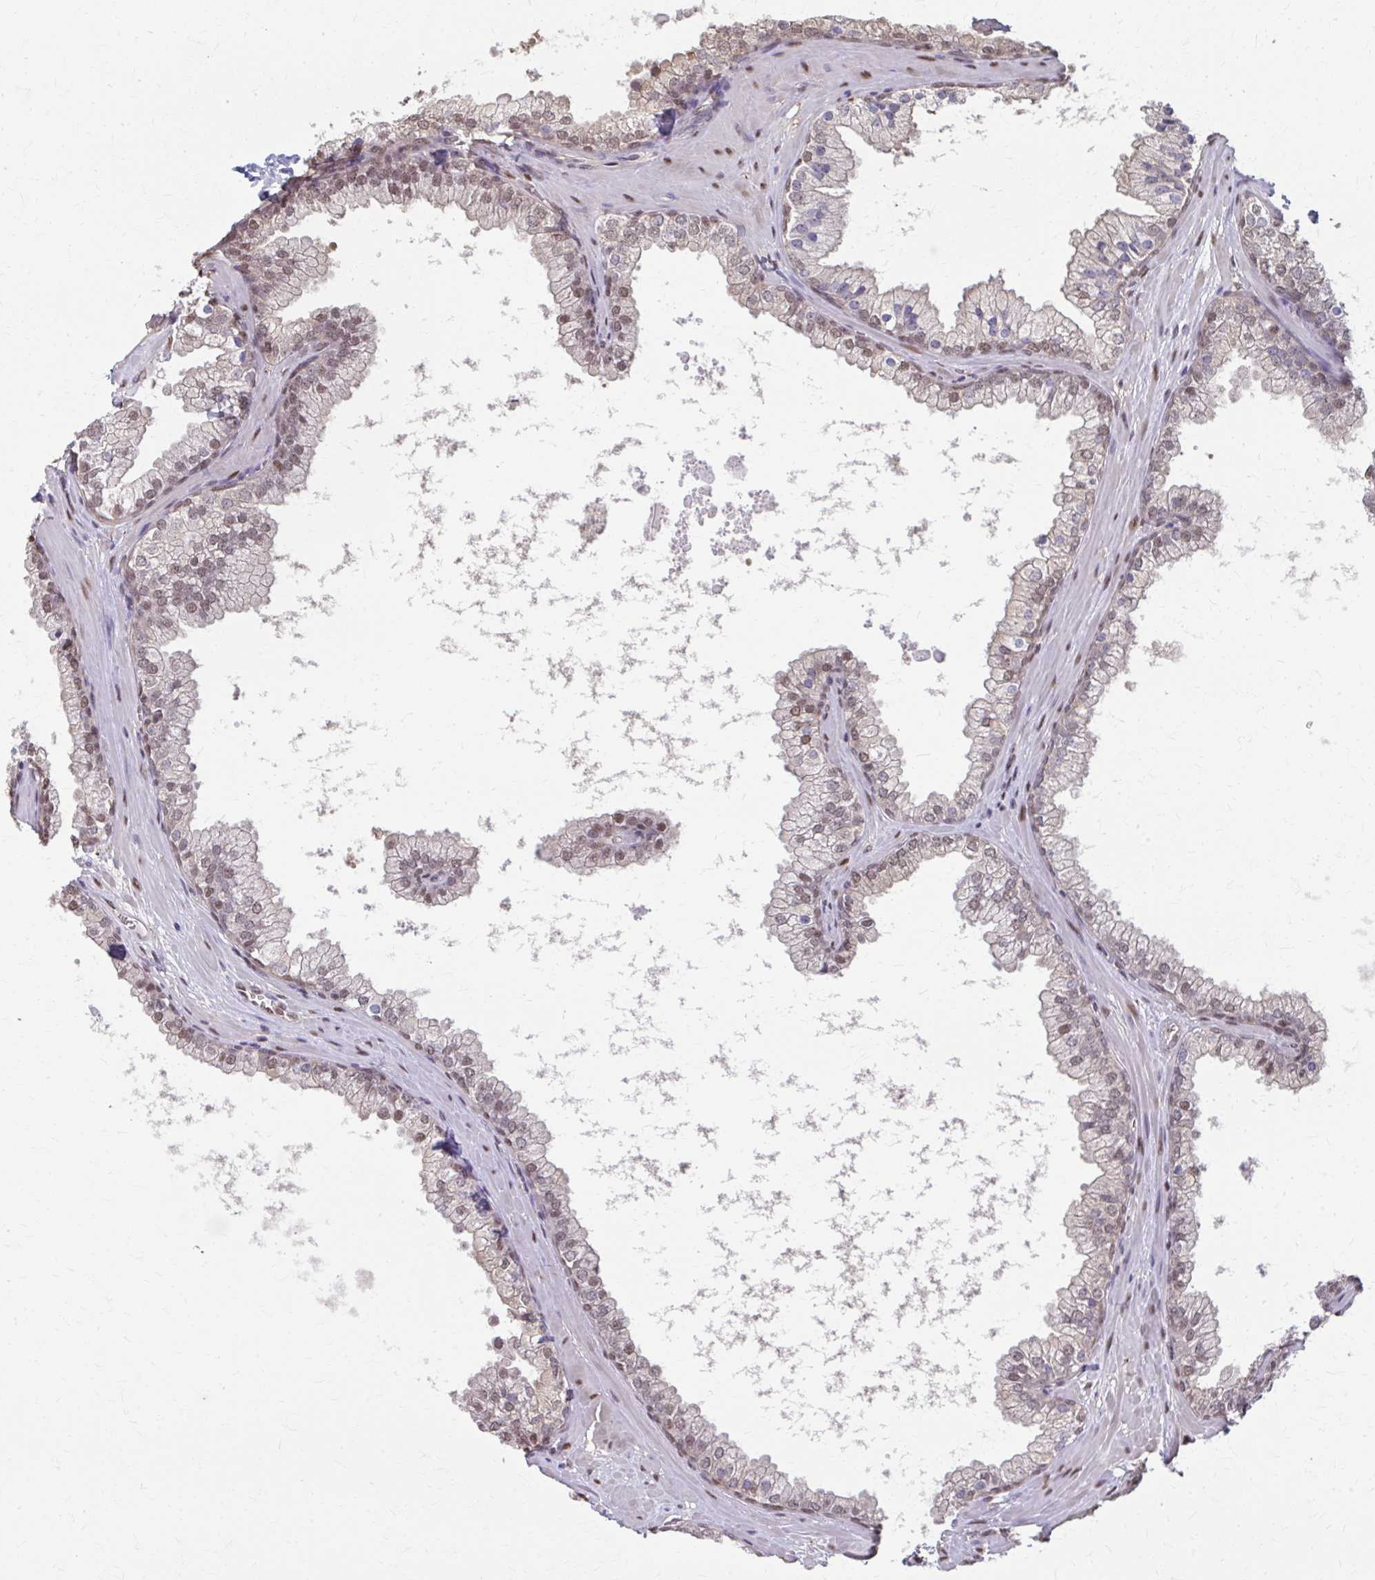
{"staining": {"intensity": "weak", "quantity": "25%-75%", "location": "nuclear"}, "tissue": "prostate", "cell_type": "Glandular cells", "image_type": "normal", "snomed": [{"axis": "morphology", "description": "Normal tissue, NOS"}, {"axis": "topography", "description": "Prostate"}, {"axis": "topography", "description": "Peripheral nerve tissue"}], "caption": "Immunohistochemistry (IHC) photomicrograph of normal human prostate stained for a protein (brown), which exhibits low levels of weak nuclear staining in approximately 25%-75% of glandular cells.", "gene": "ING4", "patient": {"sex": "male", "age": 61}}